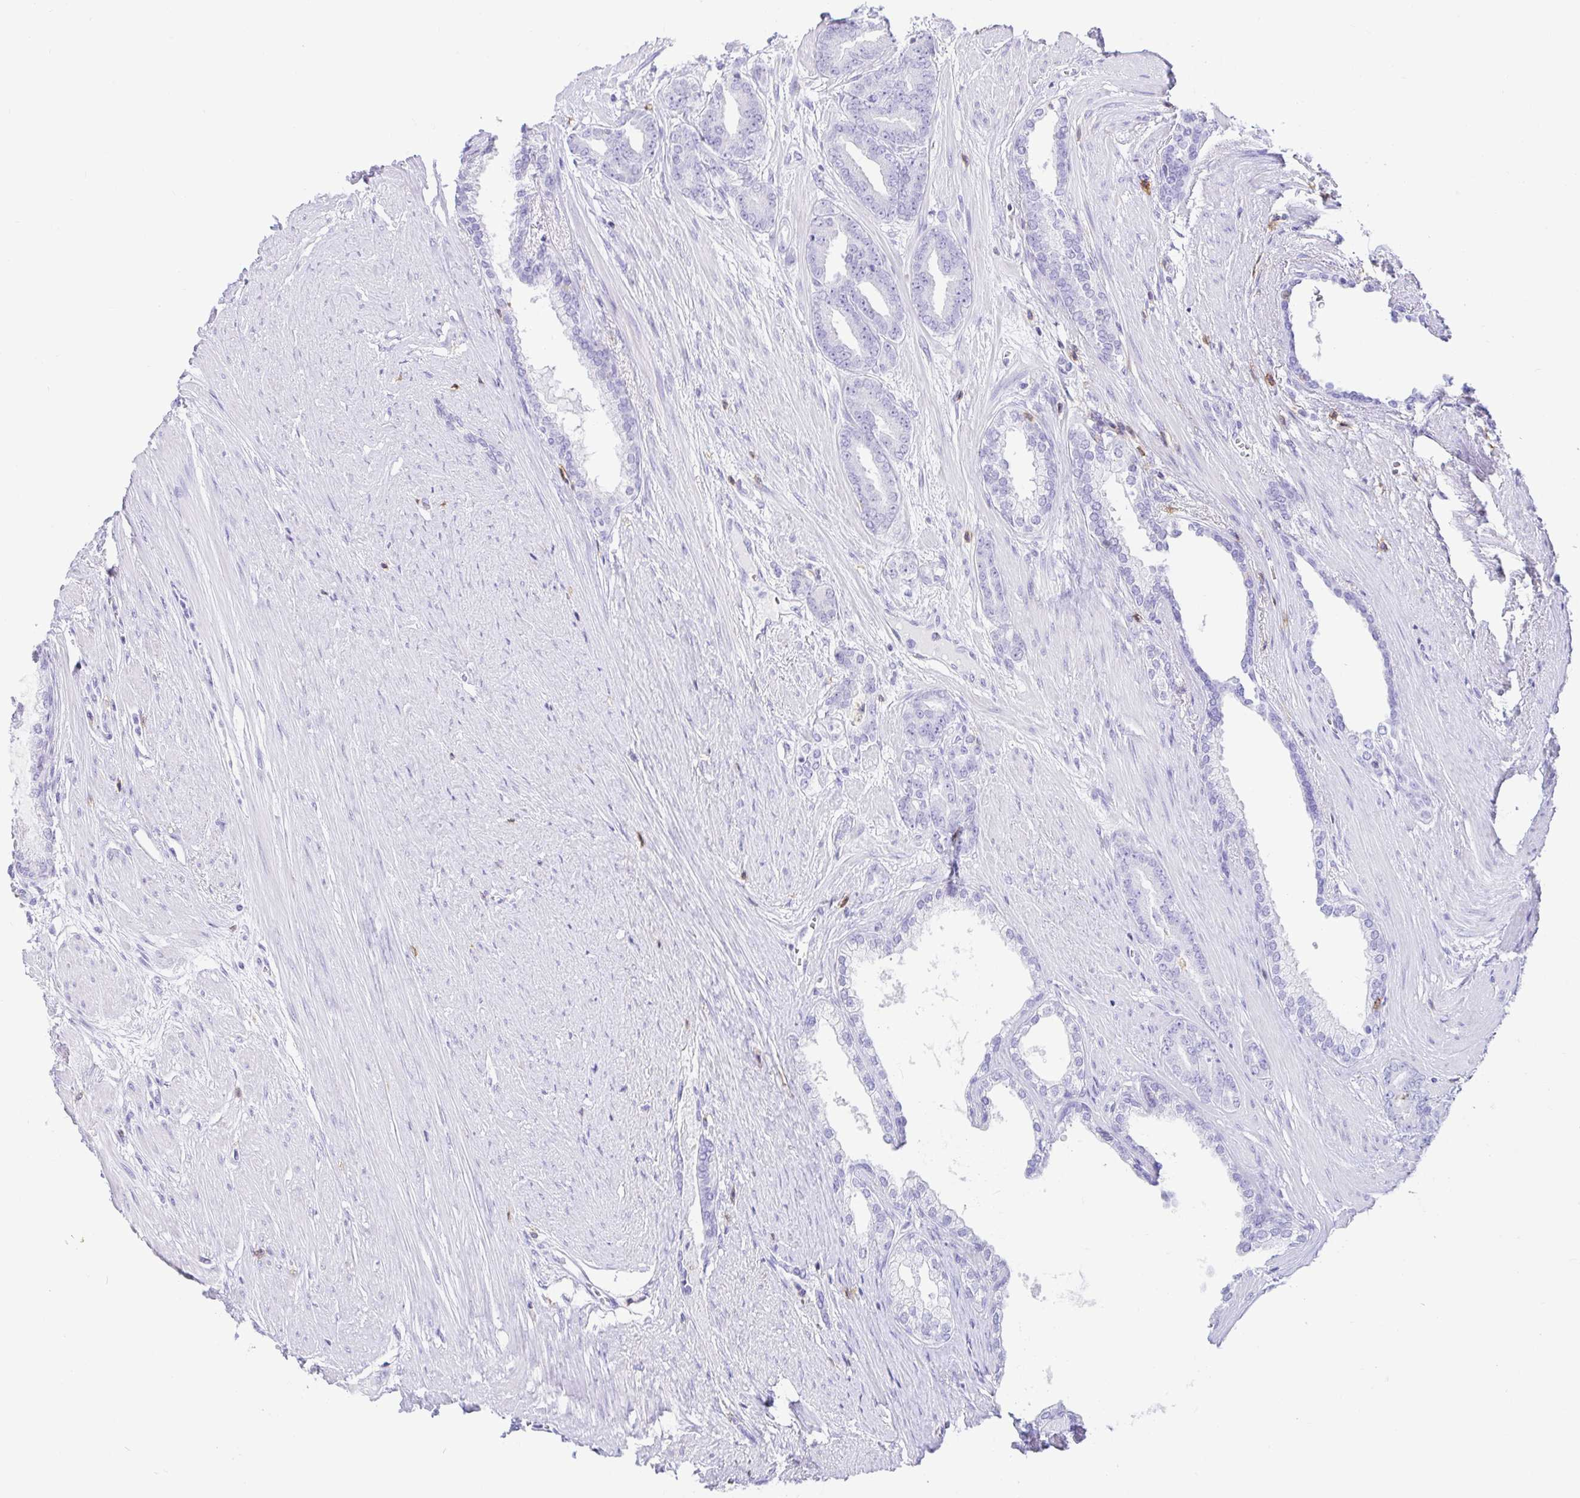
{"staining": {"intensity": "negative", "quantity": "none", "location": "none"}, "tissue": "prostate cancer", "cell_type": "Tumor cells", "image_type": "cancer", "snomed": [{"axis": "morphology", "description": "Adenocarcinoma, High grade"}, {"axis": "topography", "description": "Prostate"}], "caption": "Tumor cells show no significant protein staining in prostate cancer. (DAB immunohistochemistry (IHC), high magnification).", "gene": "CD5", "patient": {"sex": "male", "age": 60}}